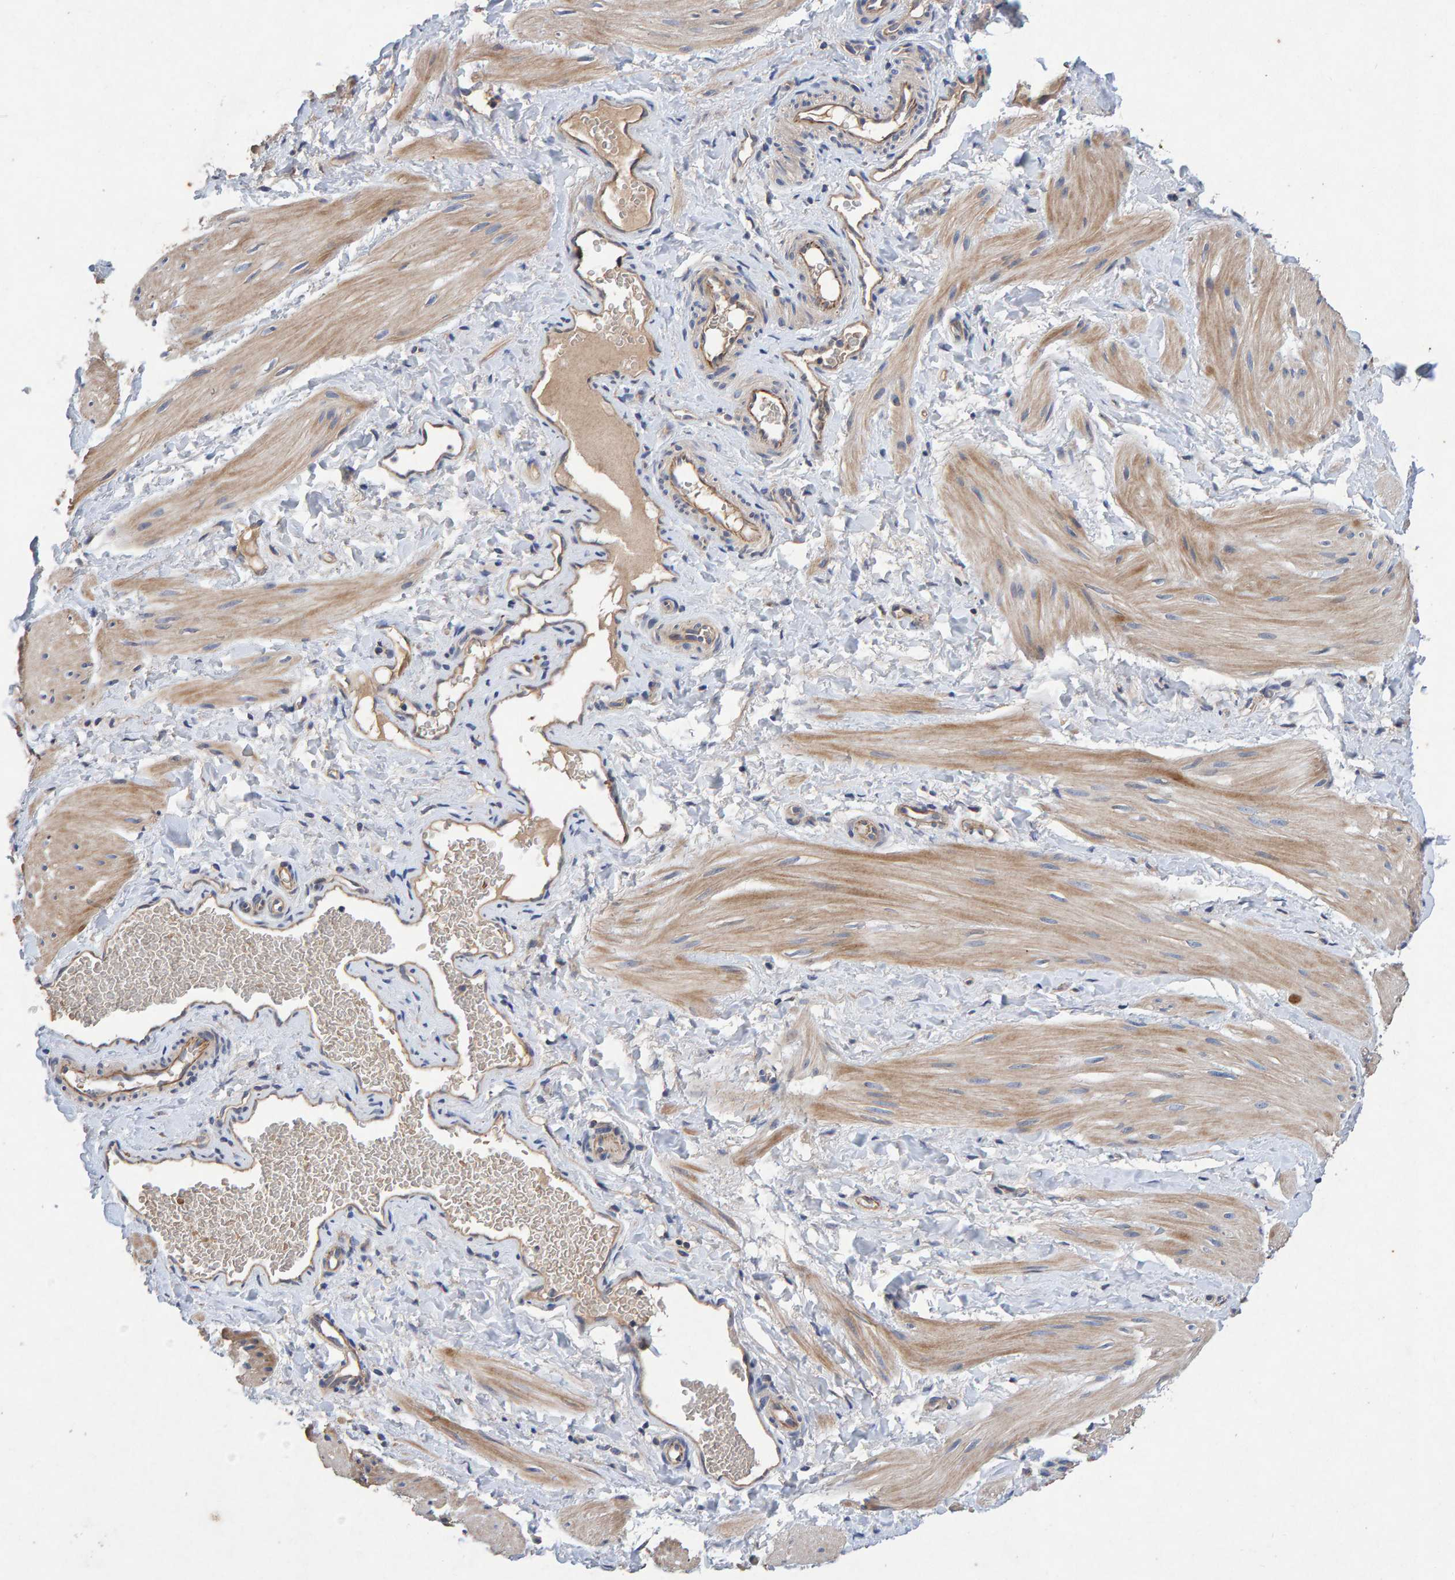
{"staining": {"intensity": "weak", "quantity": "25%-75%", "location": "cytoplasmic/membranous"}, "tissue": "smooth muscle", "cell_type": "Smooth muscle cells", "image_type": "normal", "snomed": [{"axis": "morphology", "description": "Normal tissue, NOS"}, {"axis": "topography", "description": "Smooth muscle"}], "caption": "Protein staining shows weak cytoplasmic/membranous staining in about 25%-75% of smooth muscle cells in unremarkable smooth muscle. (IHC, brightfield microscopy, high magnification).", "gene": "EFR3A", "patient": {"sex": "male", "age": 16}}